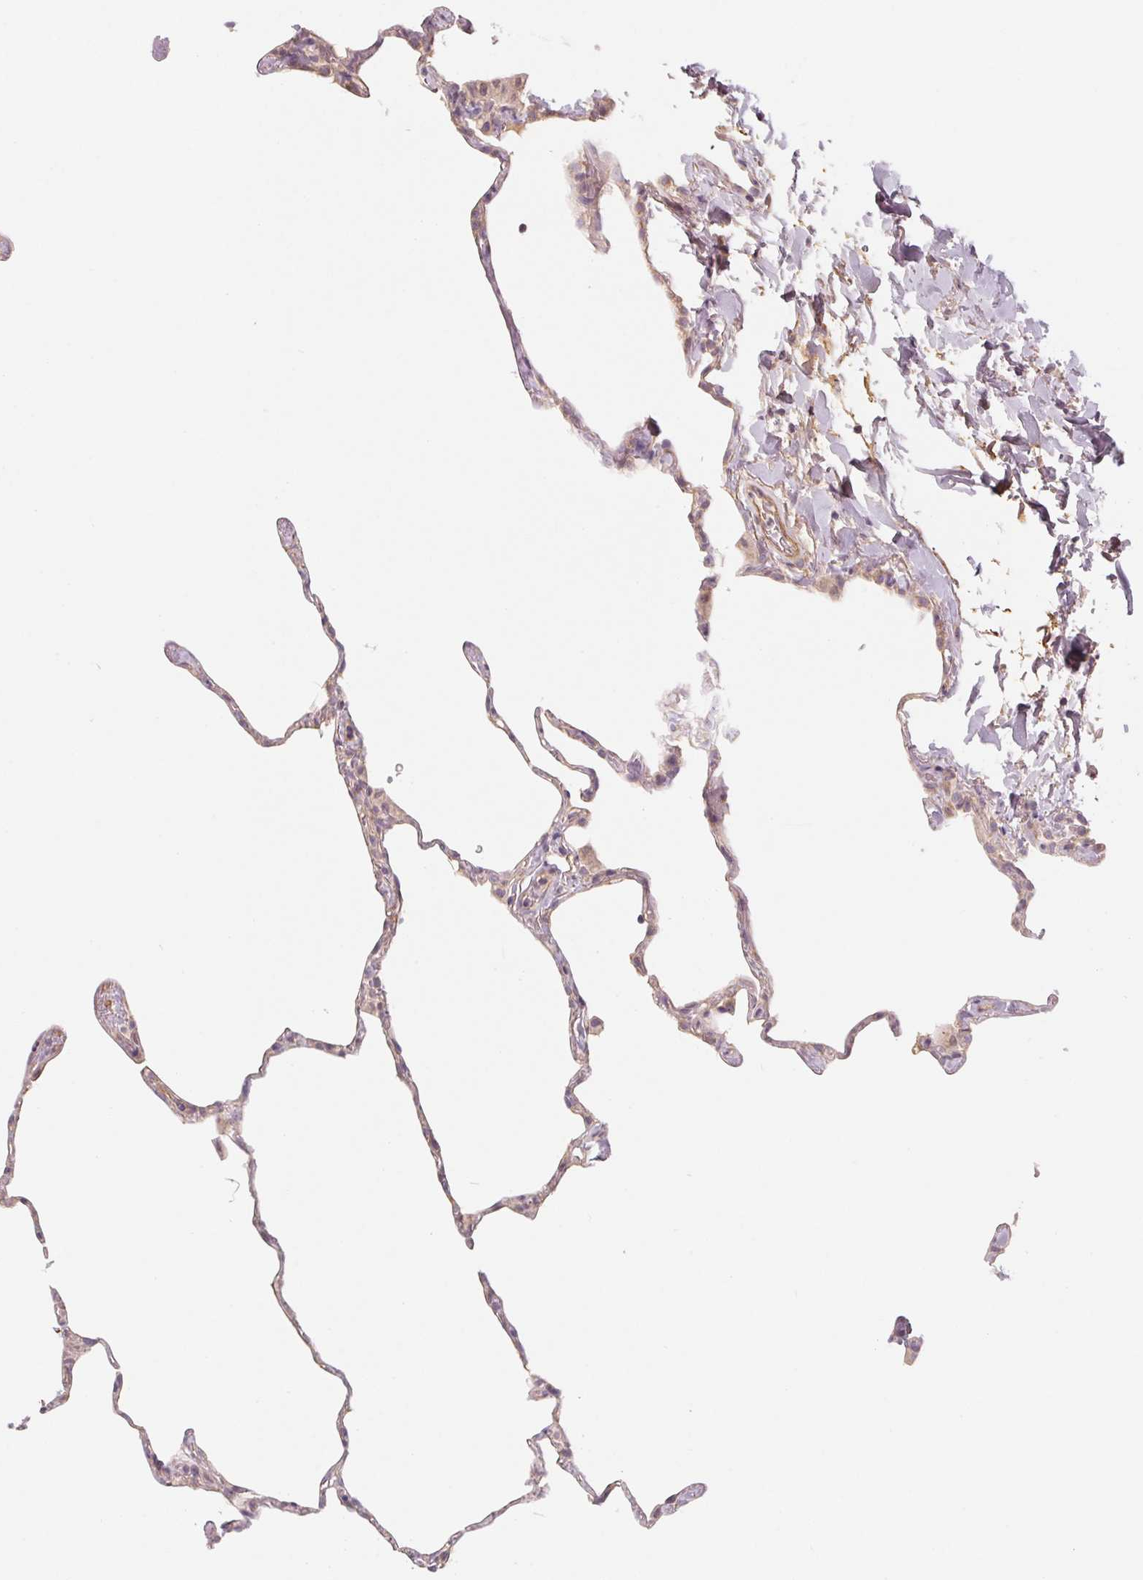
{"staining": {"intensity": "weak", "quantity": "<25%", "location": "cytoplasmic/membranous"}, "tissue": "lung", "cell_type": "Alveolar cells", "image_type": "normal", "snomed": [{"axis": "morphology", "description": "Normal tissue, NOS"}, {"axis": "topography", "description": "Lung"}], "caption": "The micrograph demonstrates no significant positivity in alveolar cells of lung. (DAB immunohistochemistry (IHC) with hematoxylin counter stain).", "gene": "CCDC112", "patient": {"sex": "male", "age": 65}}